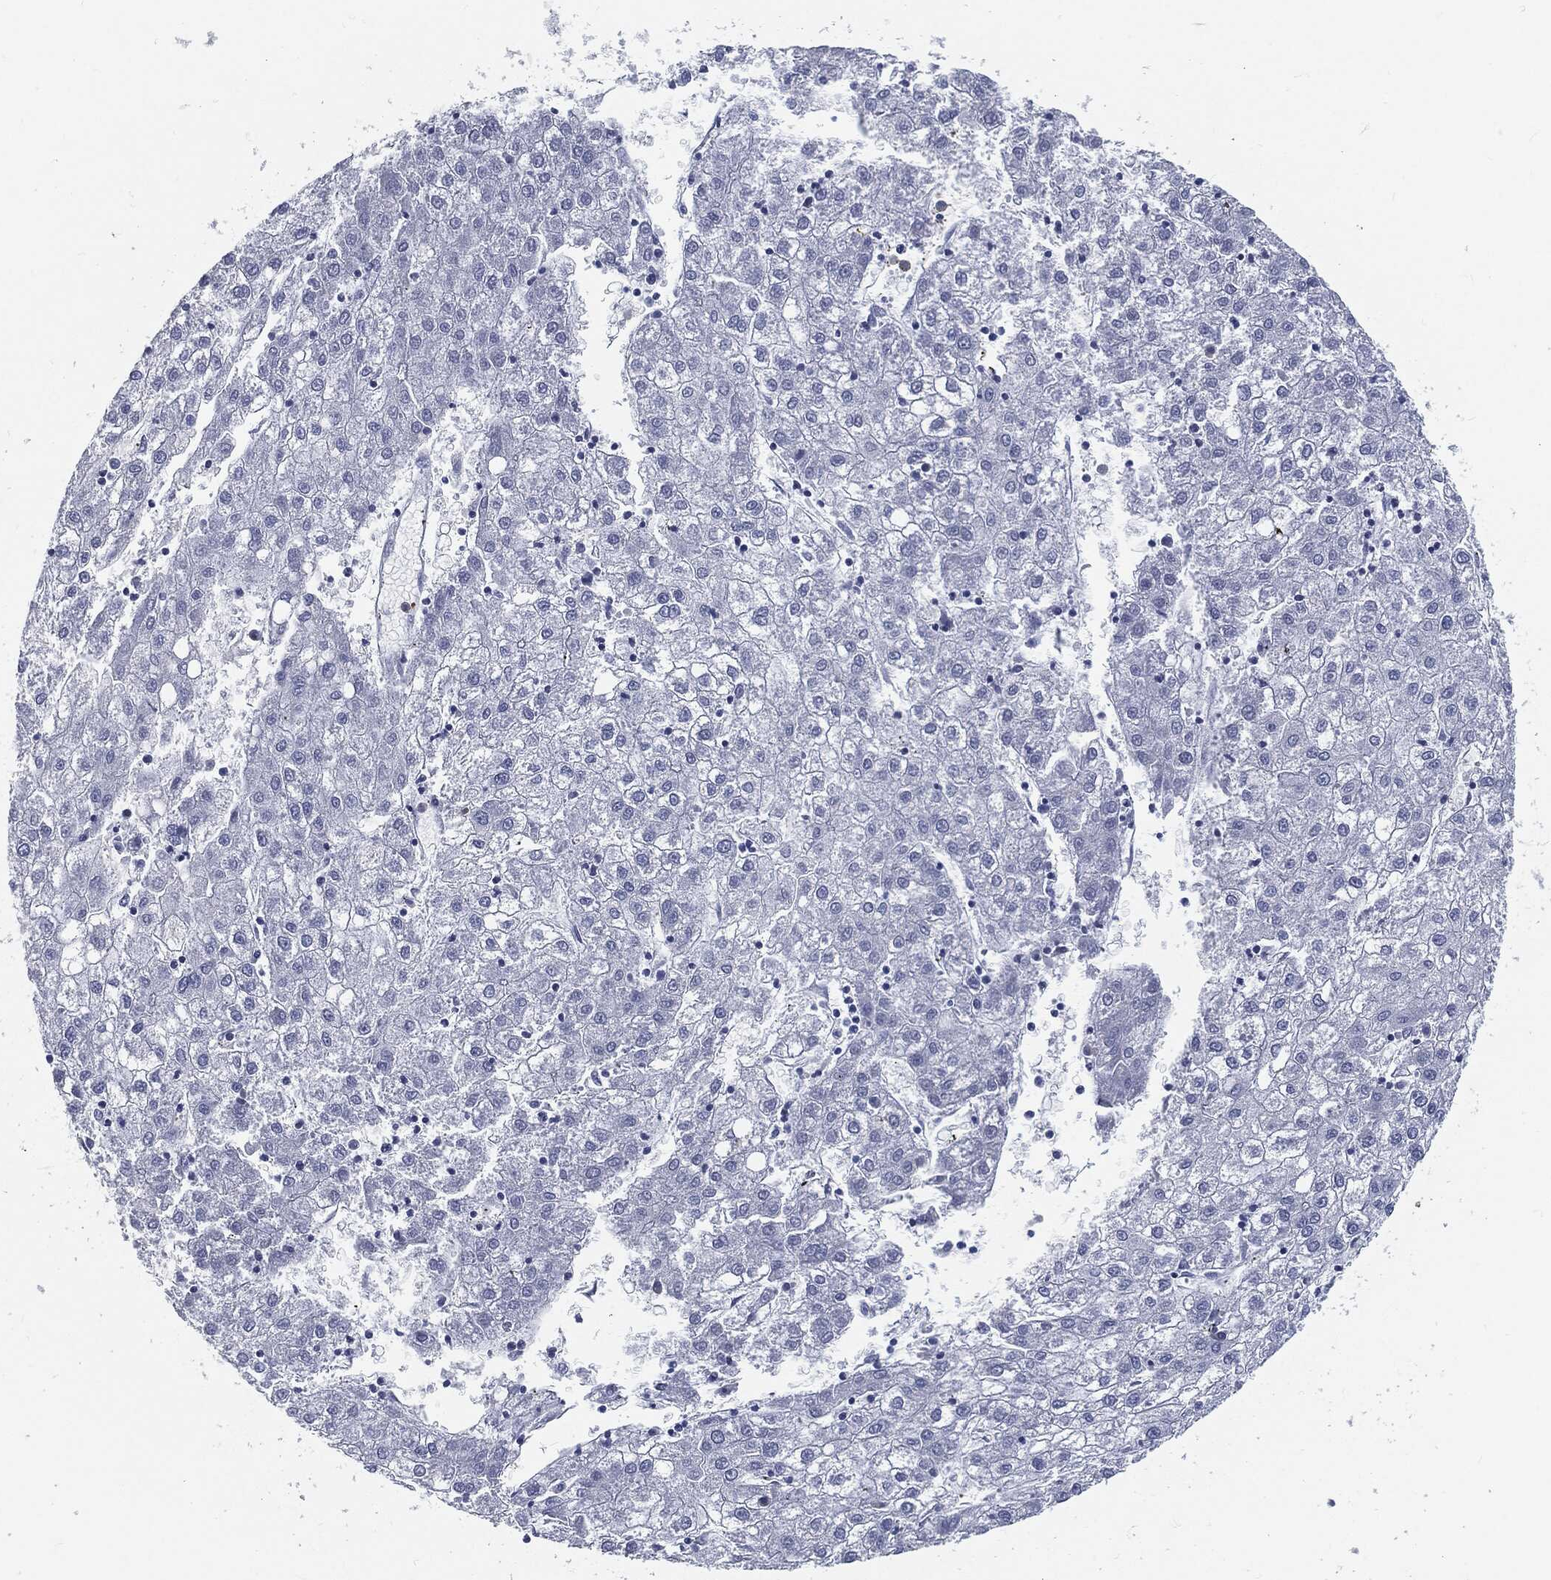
{"staining": {"intensity": "negative", "quantity": "none", "location": "none"}, "tissue": "liver cancer", "cell_type": "Tumor cells", "image_type": "cancer", "snomed": [{"axis": "morphology", "description": "Carcinoma, Hepatocellular, NOS"}, {"axis": "topography", "description": "Liver"}], "caption": "Protein analysis of hepatocellular carcinoma (liver) demonstrates no significant staining in tumor cells.", "gene": "PROM1", "patient": {"sex": "male", "age": 72}}